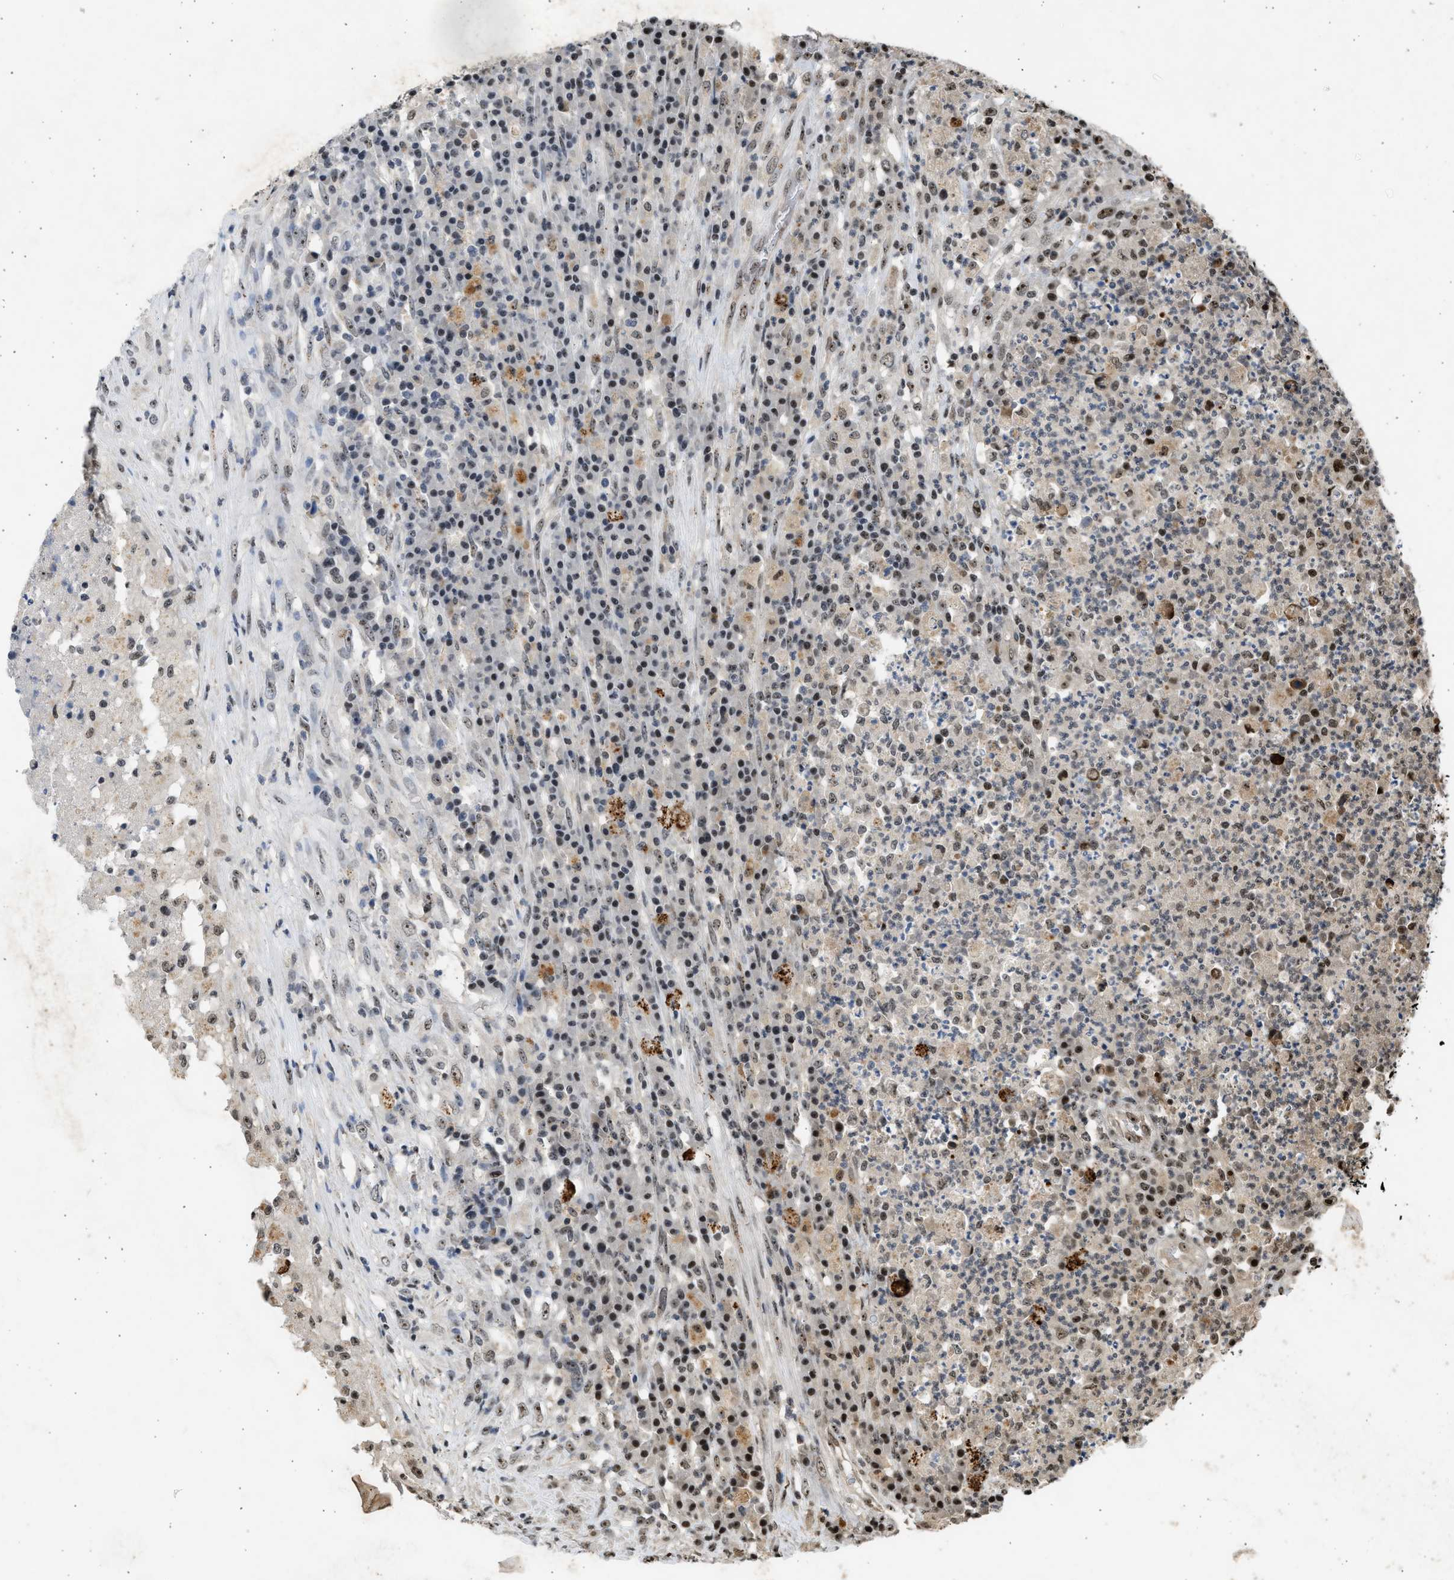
{"staining": {"intensity": "weak", "quantity": ">75%", "location": "nuclear"}, "tissue": "testis cancer", "cell_type": "Tumor cells", "image_type": "cancer", "snomed": [{"axis": "morphology", "description": "Necrosis, NOS"}, {"axis": "morphology", "description": "Carcinoma, Embryonal, NOS"}, {"axis": "topography", "description": "Testis"}], "caption": "A brown stain shows weak nuclear expression of a protein in testis cancer tumor cells.", "gene": "TFDP2", "patient": {"sex": "male", "age": 19}}